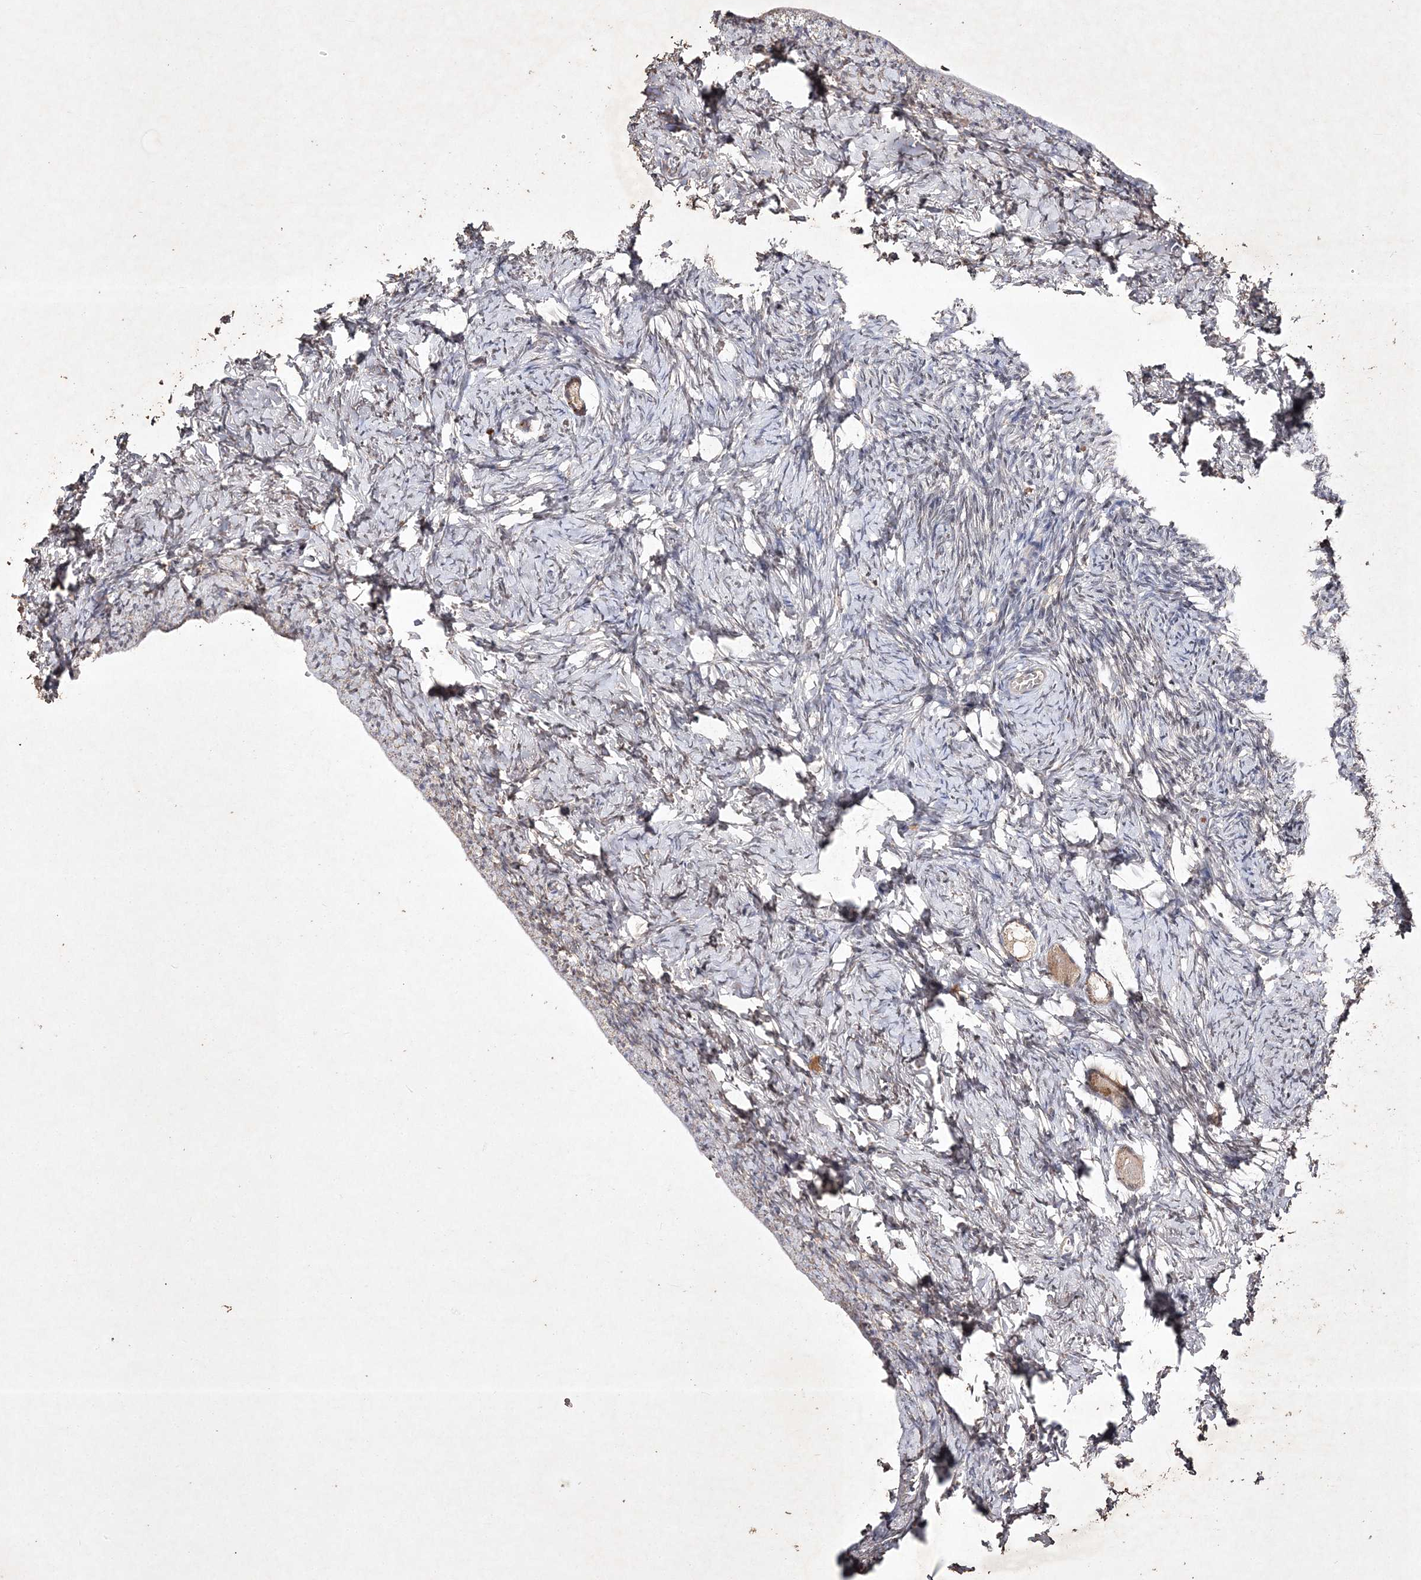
{"staining": {"intensity": "weak", "quantity": ">75%", "location": "cytoplasmic/membranous"}, "tissue": "ovary", "cell_type": "Follicle cells", "image_type": "normal", "snomed": [{"axis": "morphology", "description": "Normal tissue, NOS"}, {"axis": "topography", "description": "Ovary"}], "caption": "IHC micrograph of benign ovary stained for a protein (brown), which shows low levels of weak cytoplasmic/membranous positivity in about >75% of follicle cells.", "gene": "C3orf38", "patient": {"sex": "female", "age": 27}}